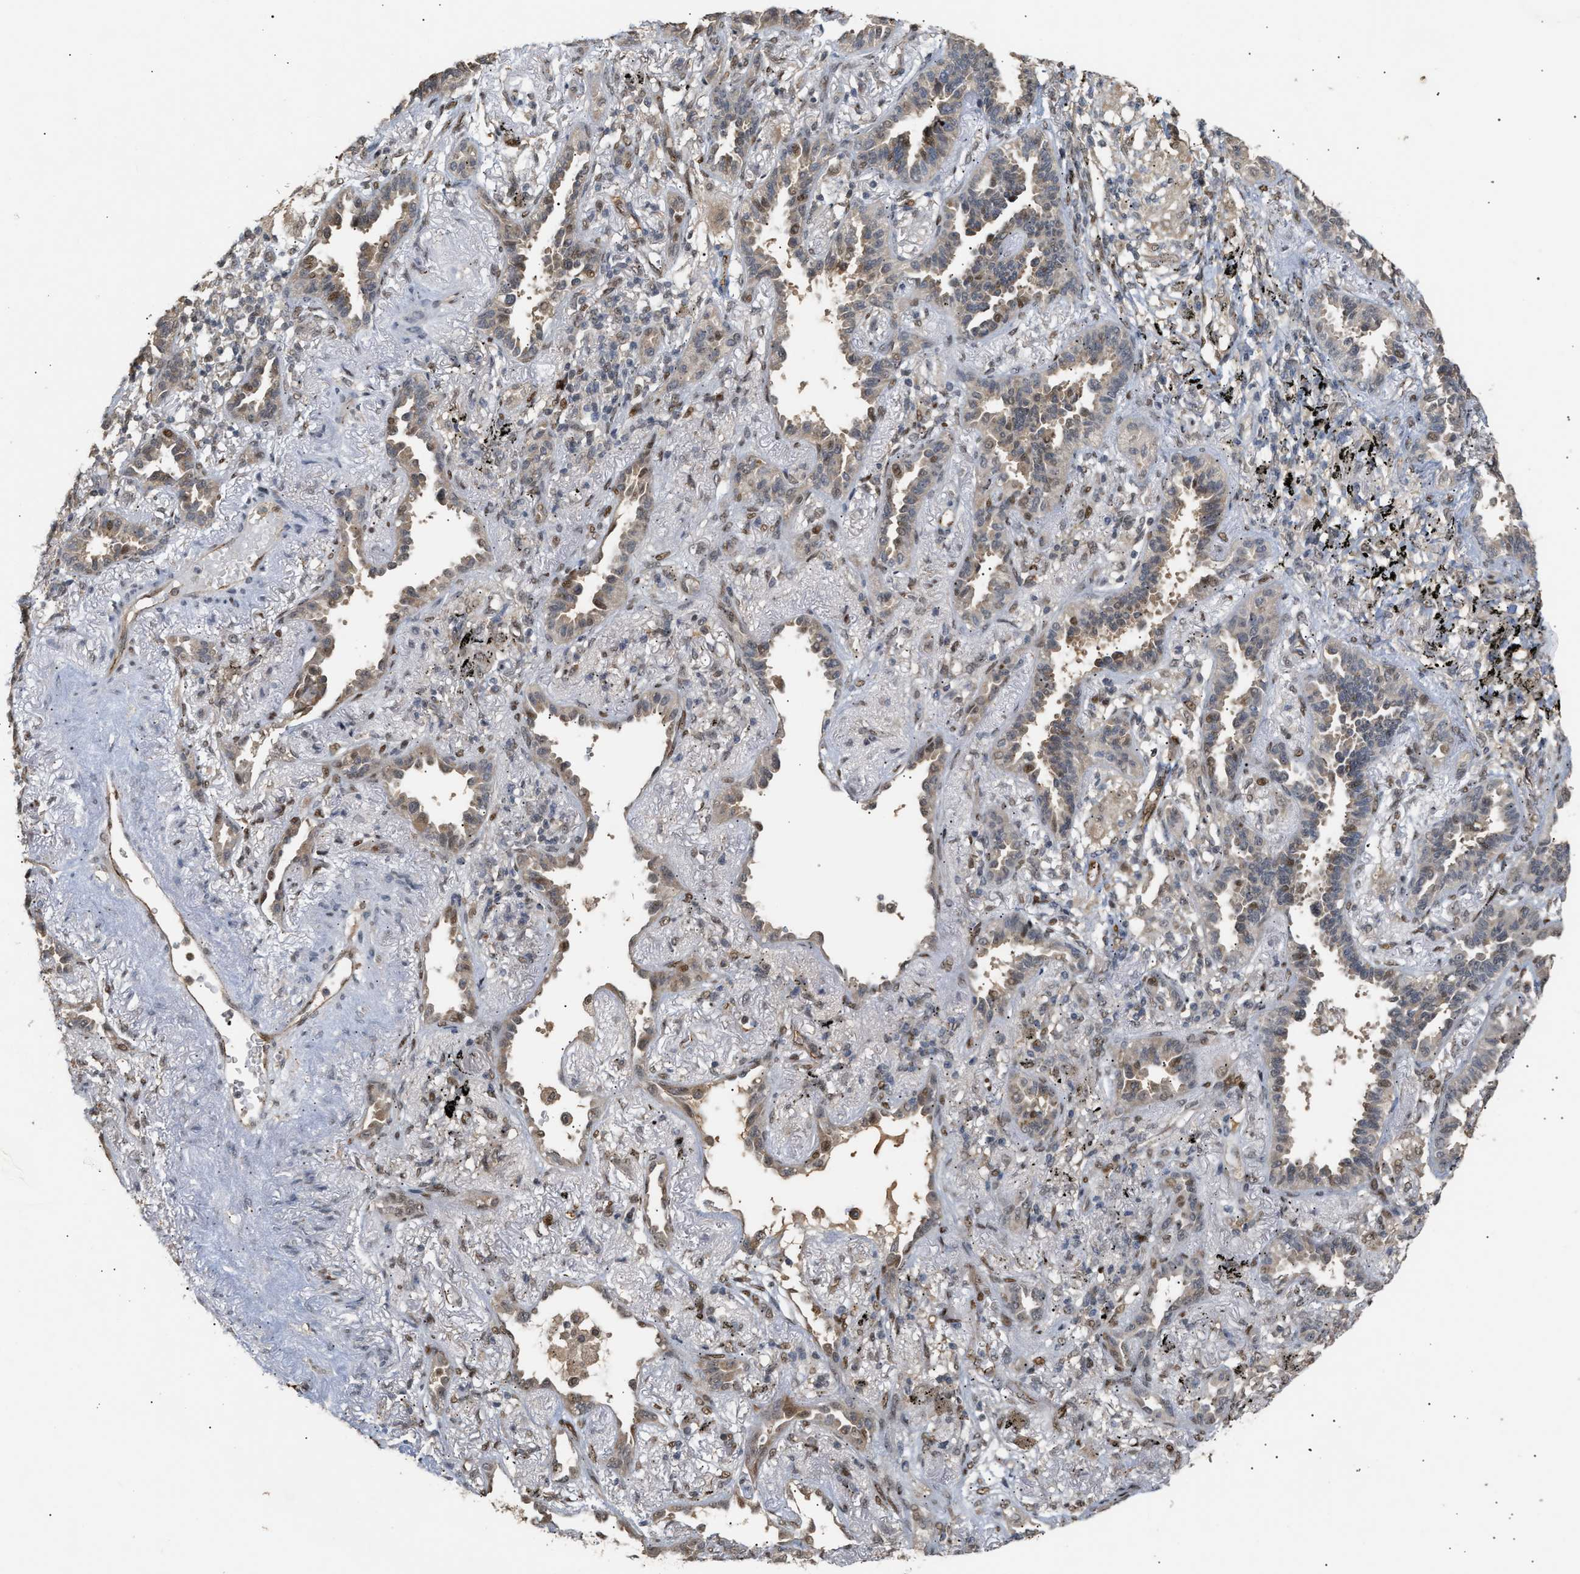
{"staining": {"intensity": "negative", "quantity": "none", "location": "none"}, "tissue": "lung cancer", "cell_type": "Tumor cells", "image_type": "cancer", "snomed": [{"axis": "morphology", "description": "Adenocarcinoma, NOS"}, {"axis": "topography", "description": "Lung"}], "caption": "An IHC photomicrograph of lung cancer is shown. There is no staining in tumor cells of lung cancer.", "gene": "ZFAND5", "patient": {"sex": "male", "age": 59}}